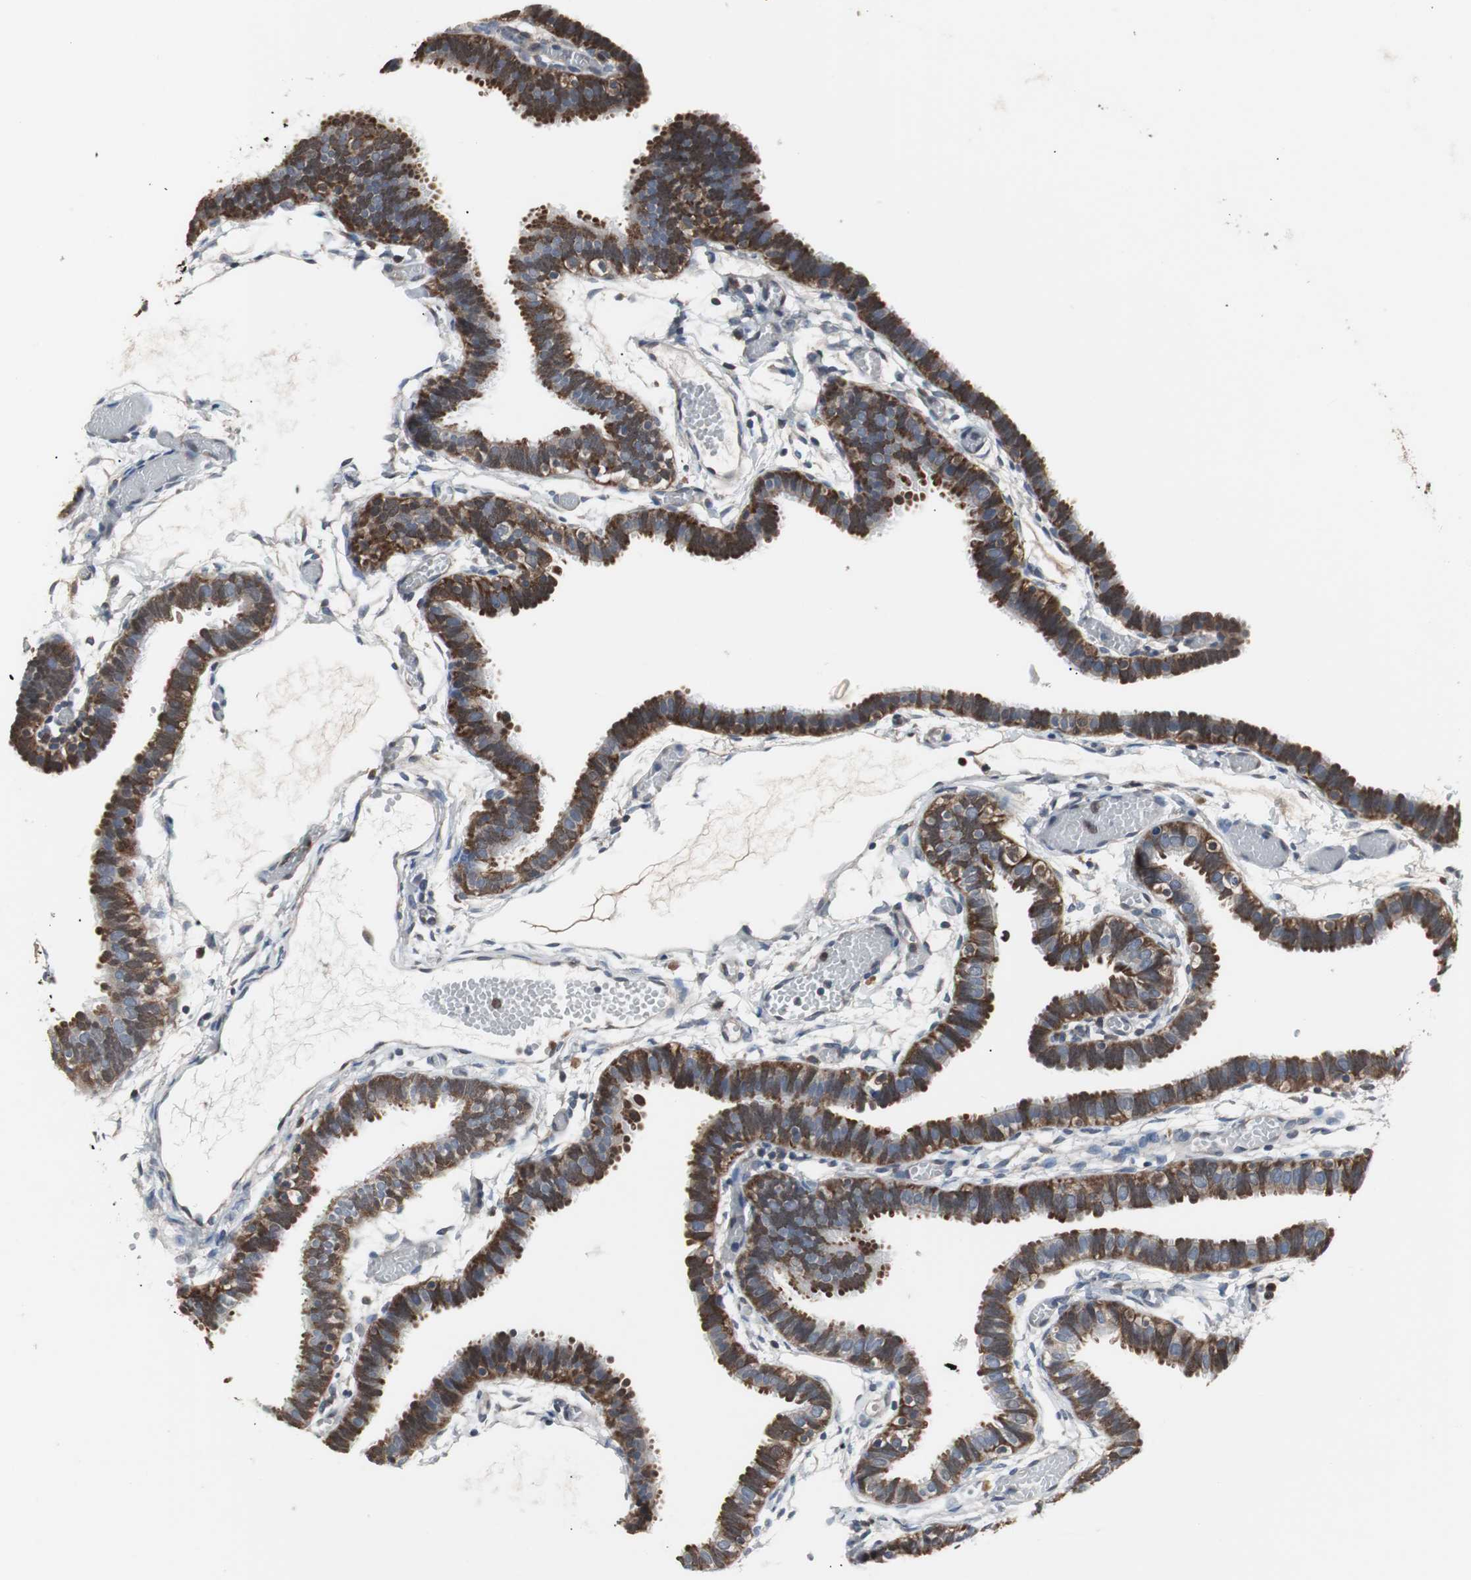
{"staining": {"intensity": "strong", "quantity": ">75%", "location": "cytoplasmic/membranous"}, "tissue": "fallopian tube", "cell_type": "Glandular cells", "image_type": "normal", "snomed": [{"axis": "morphology", "description": "Normal tissue, NOS"}, {"axis": "topography", "description": "Fallopian tube"}], "caption": "This photomicrograph exhibits normal fallopian tube stained with IHC to label a protein in brown. The cytoplasmic/membranous of glandular cells show strong positivity for the protein. Nuclei are counter-stained blue.", "gene": "ZSCAN22", "patient": {"sex": "female", "age": 29}}